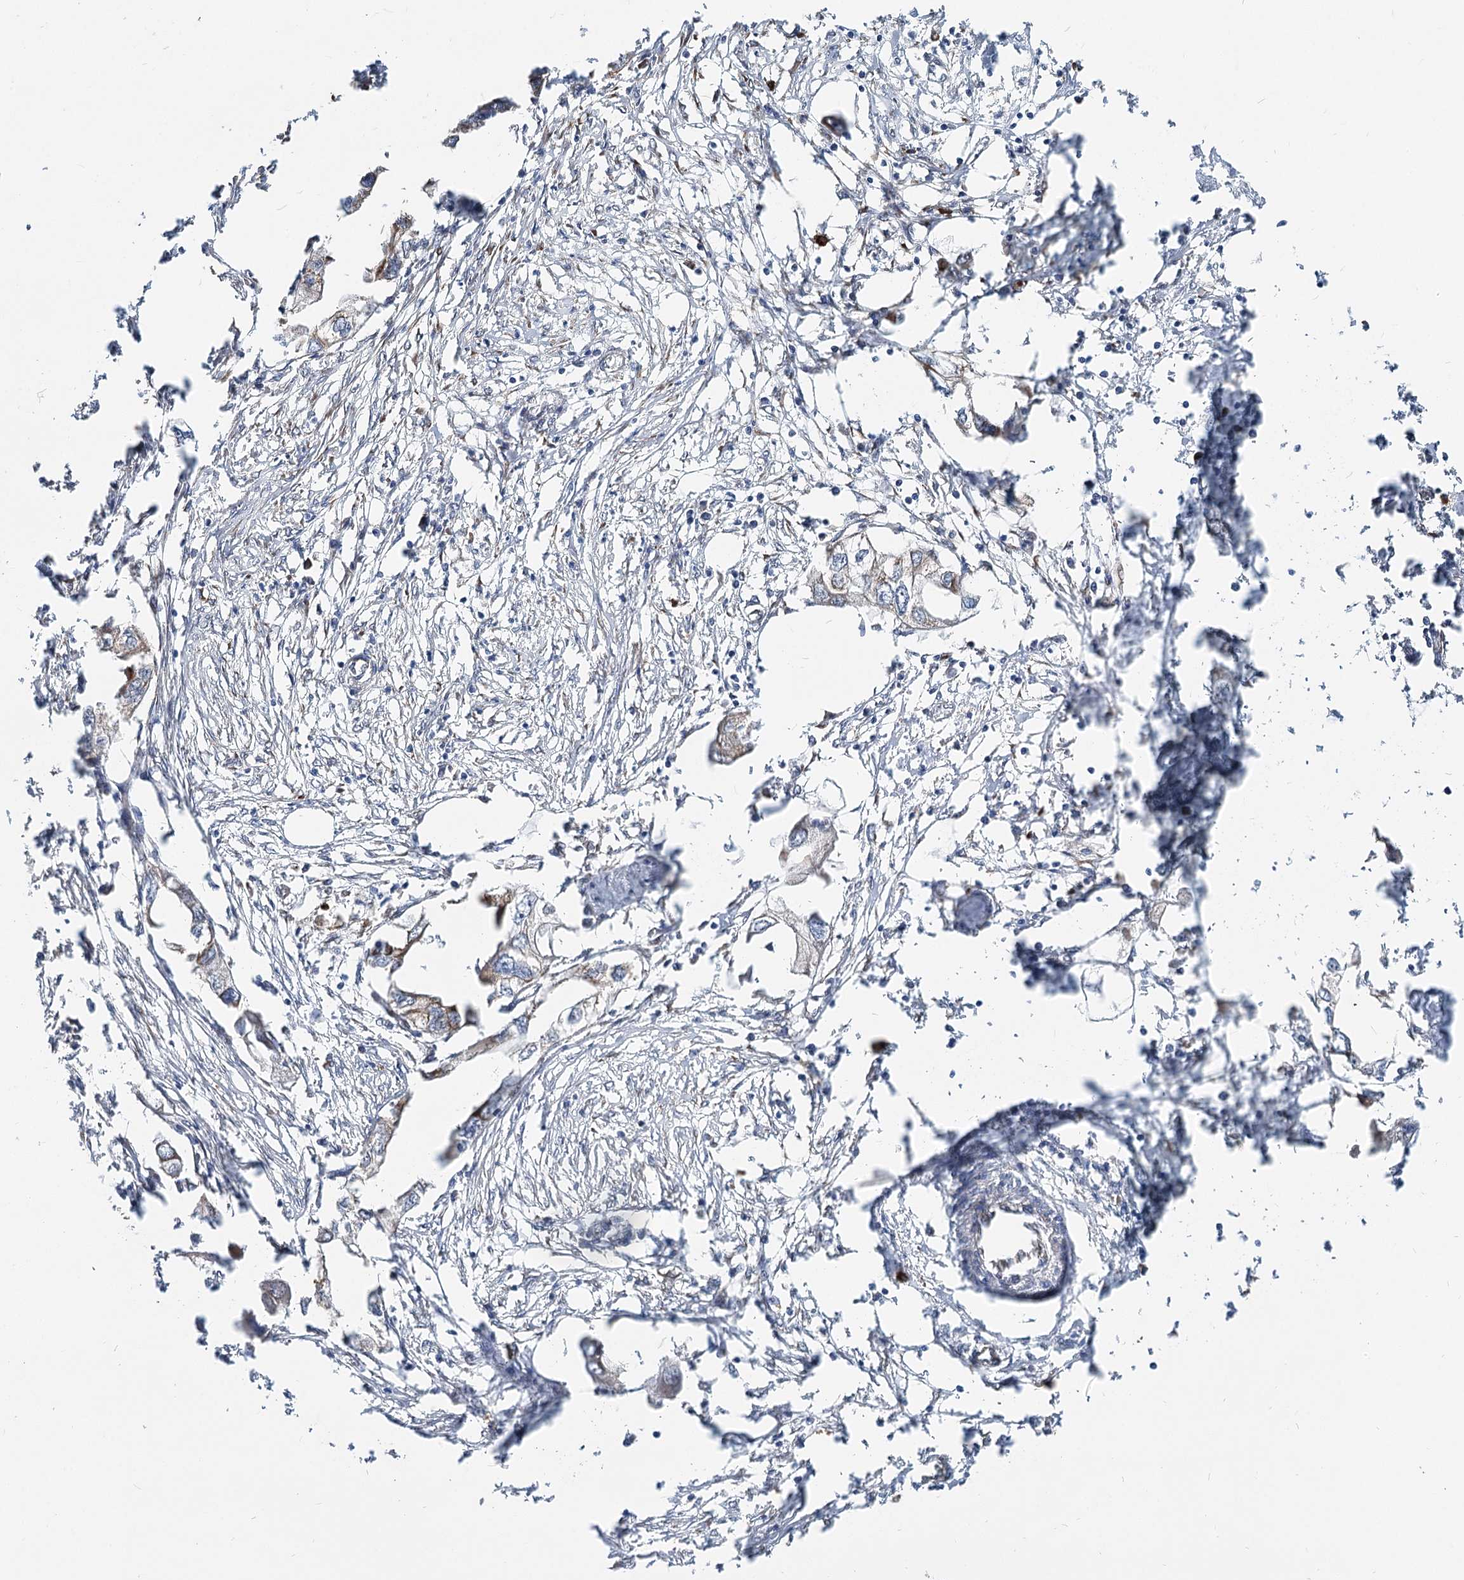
{"staining": {"intensity": "weak", "quantity": "<25%", "location": "cytoplasmic/membranous"}, "tissue": "endometrial cancer", "cell_type": "Tumor cells", "image_type": "cancer", "snomed": [{"axis": "morphology", "description": "Adenocarcinoma, NOS"}, {"axis": "morphology", "description": "Adenocarcinoma, metastatic, NOS"}, {"axis": "topography", "description": "Adipose tissue"}, {"axis": "topography", "description": "Endometrium"}], "caption": "Immunohistochemistry of human endometrial cancer (metastatic adenocarcinoma) displays no positivity in tumor cells. (Immunohistochemistry (ihc), brightfield microscopy, high magnification).", "gene": "SPART", "patient": {"sex": "female", "age": 67}}